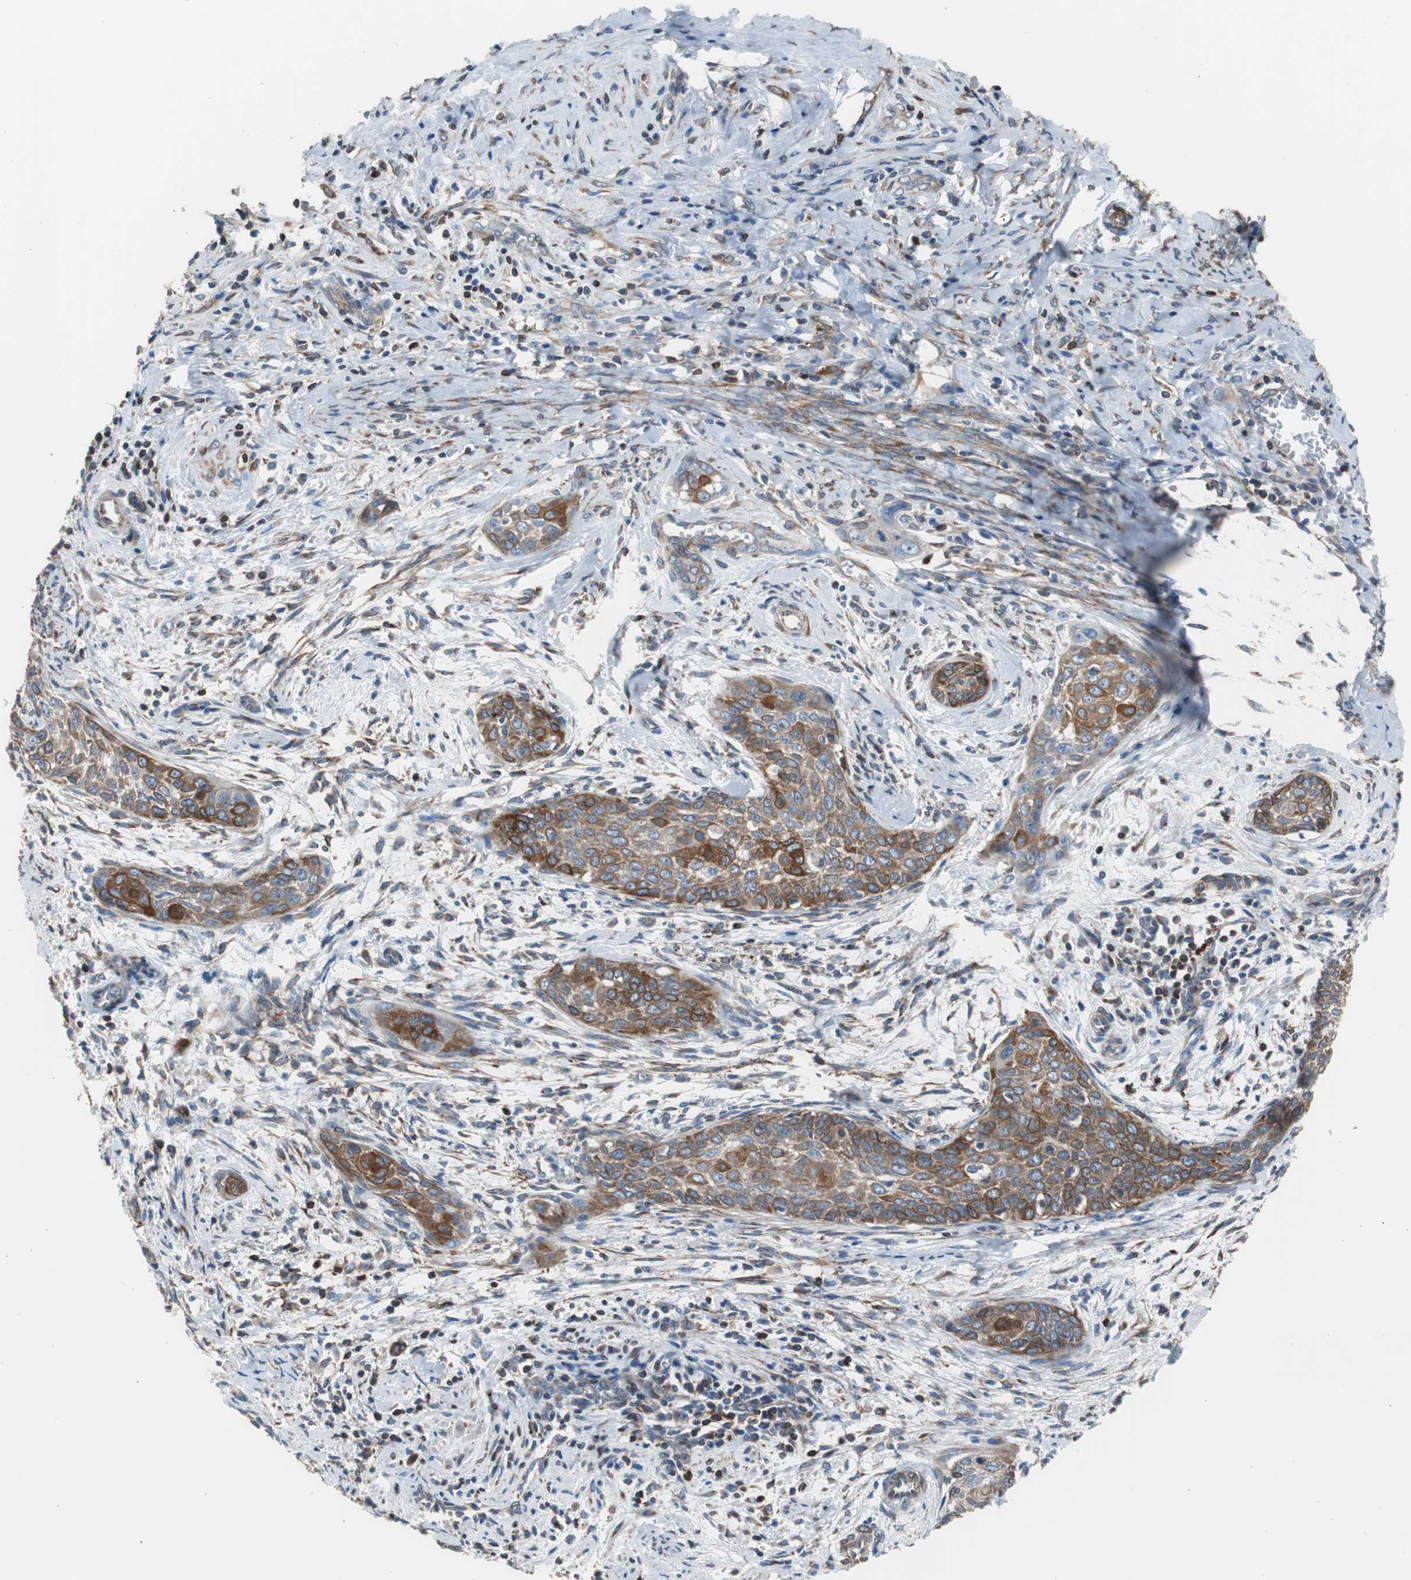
{"staining": {"intensity": "moderate", "quantity": ">75%", "location": "cytoplasmic/membranous"}, "tissue": "cervical cancer", "cell_type": "Tumor cells", "image_type": "cancer", "snomed": [{"axis": "morphology", "description": "Squamous cell carcinoma, NOS"}, {"axis": "topography", "description": "Cervix"}], "caption": "Cervical squamous cell carcinoma was stained to show a protein in brown. There is medium levels of moderate cytoplasmic/membranous positivity in about >75% of tumor cells. (Stains: DAB in brown, nuclei in blue, Microscopy: brightfield microscopy at high magnification).", "gene": "PBXIP1", "patient": {"sex": "female", "age": 33}}